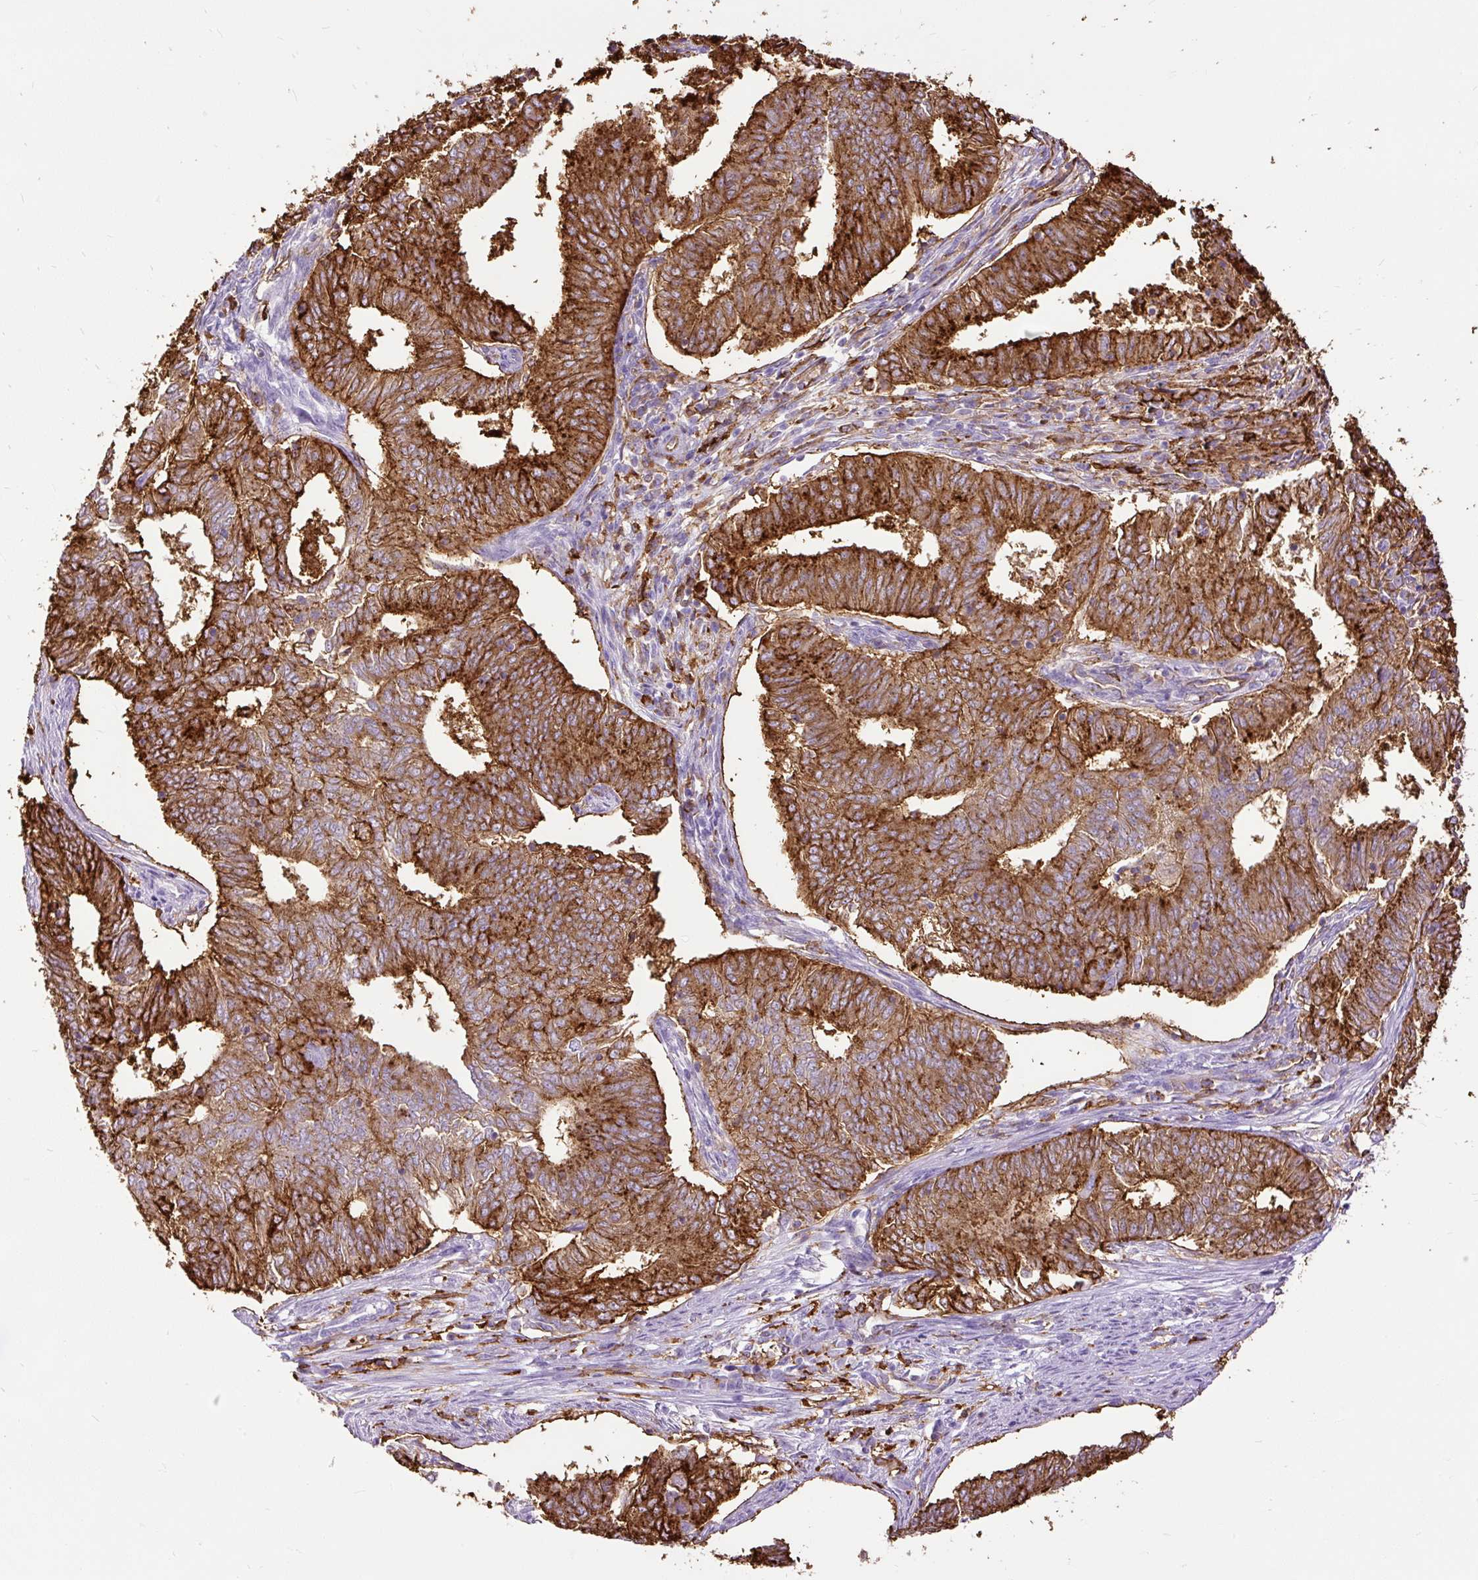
{"staining": {"intensity": "strong", "quantity": ">75%", "location": "cytoplasmic/membranous"}, "tissue": "endometrial cancer", "cell_type": "Tumor cells", "image_type": "cancer", "snomed": [{"axis": "morphology", "description": "Adenocarcinoma, NOS"}, {"axis": "topography", "description": "Endometrium"}], "caption": "High-power microscopy captured an immunohistochemistry photomicrograph of endometrial cancer, revealing strong cytoplasmic/membranous positivity in about >75% of tumor cells.", "gene": "HLA-DRA", "patient": {"sex": "female", "age": 62}}